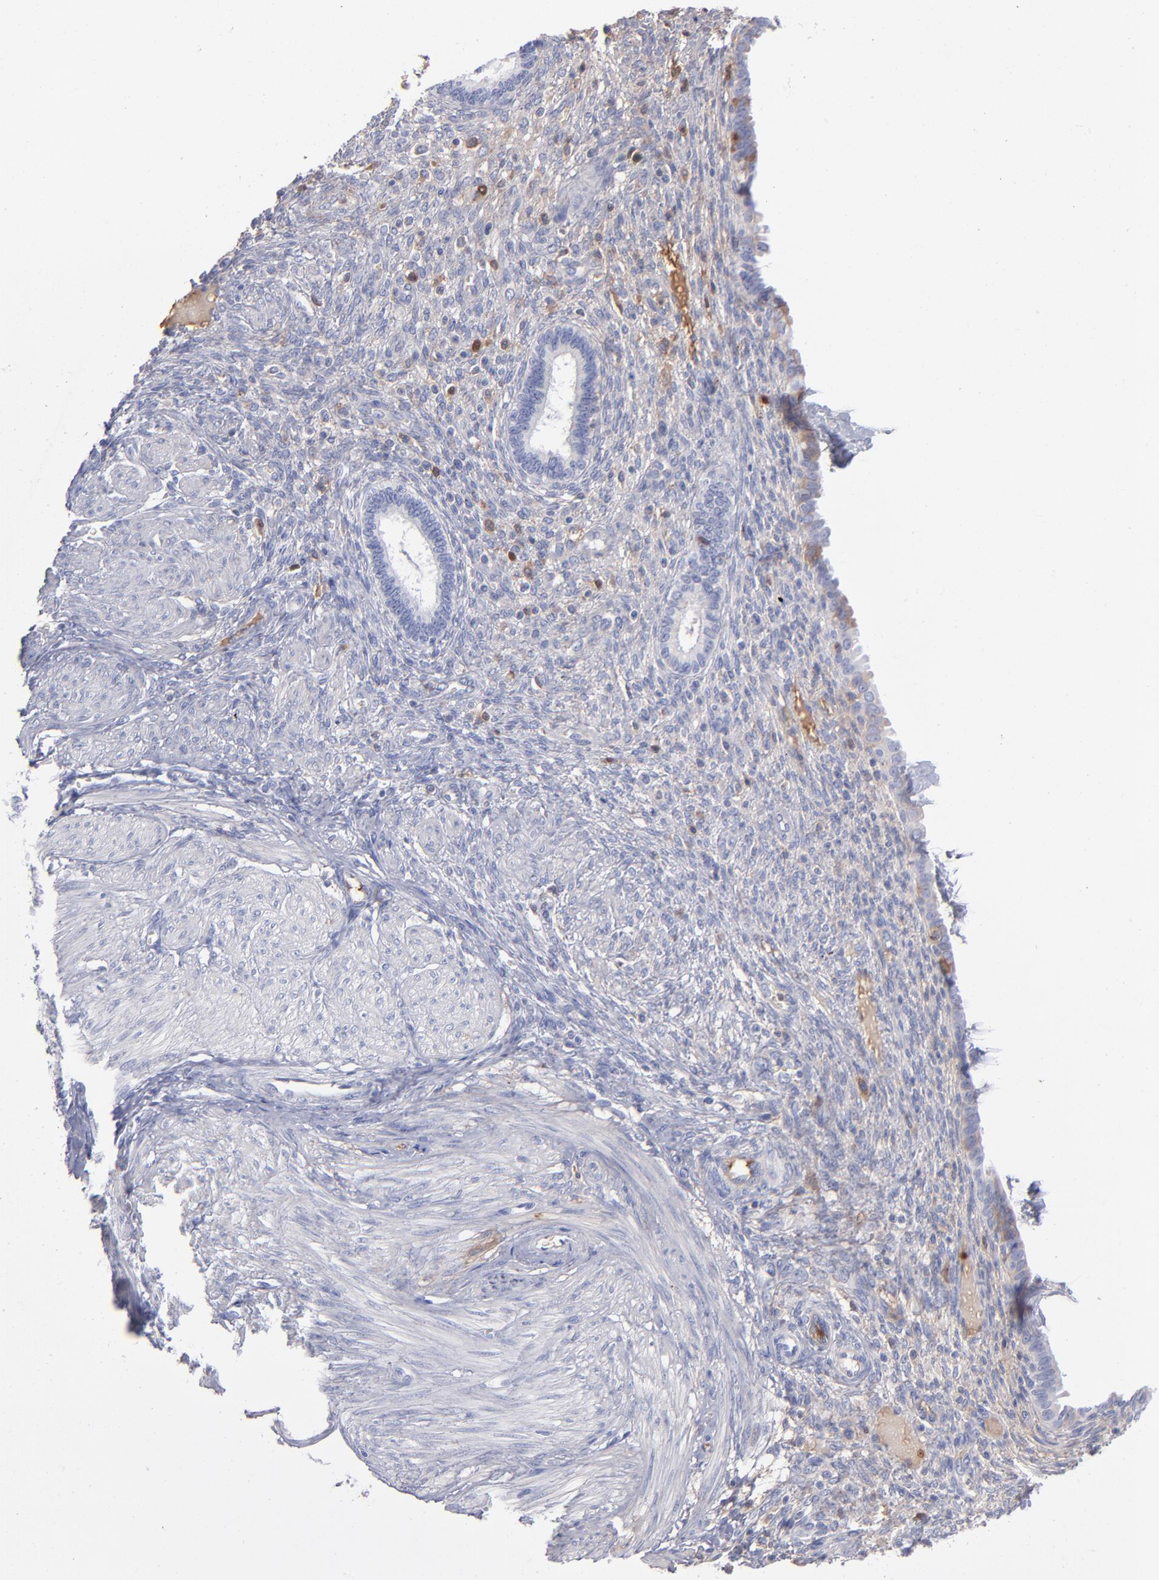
{"staining": {"intensity": "moderate", "quantity": "<25%", "location": "cytoplasmic/membranous"}, "tissue": "endometrium", "cell_type": "Cells in endometrial stroma", "image_type": "normal", "snomed": [{"axis": "morphology", "description": "Normal tissue, NOS"}, {"axis": "topography", "description": "Endometrium"}], "caption": "The immunohistochemical stain labels moderate cytoplasmic/membranous staining in cells in endometrial stroma of benign endometrium. Nuclei are stained in blue.", "gene": "HP", "patient": {"sex": "female", "age": 72}}